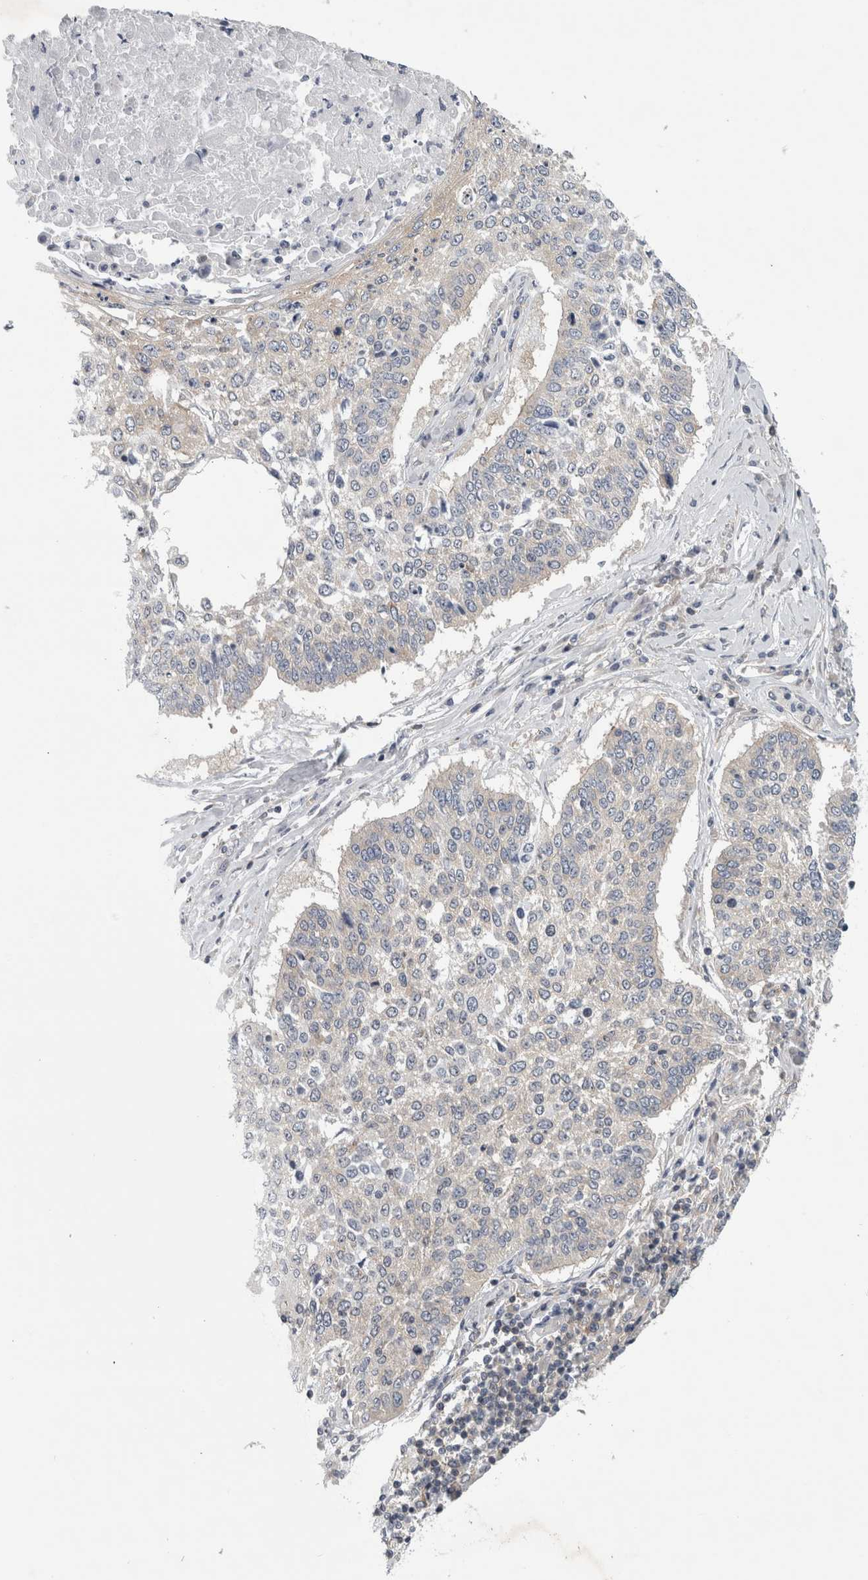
{"staining": {"intensity": "negative", "quantity": "none", "location": "none"}, "tissue": "lung cancer", "cell_type": "Tumor cells", "image_type": "cancer", "snomed": [{"axis": "morphology", "description": "Normal tissue, NOS"}, {"axis": "morphology", "description": "Squamous cell carcinoma, NOS"}, {"axis": "topography", "description": "Cartilage tissue"}, {"axis": "topography", "description": "Bronchus"}, {"axis": "topography", "description": "Lung"}, {"axis": "topography", "description": "Peripheral nerve tissue"}], "caption": "Tumor cells show no significant positivity in lung squamous cell carcinoma.", "gene": "PRRC2C", "patient": {"sex": "female", "age": 49}}